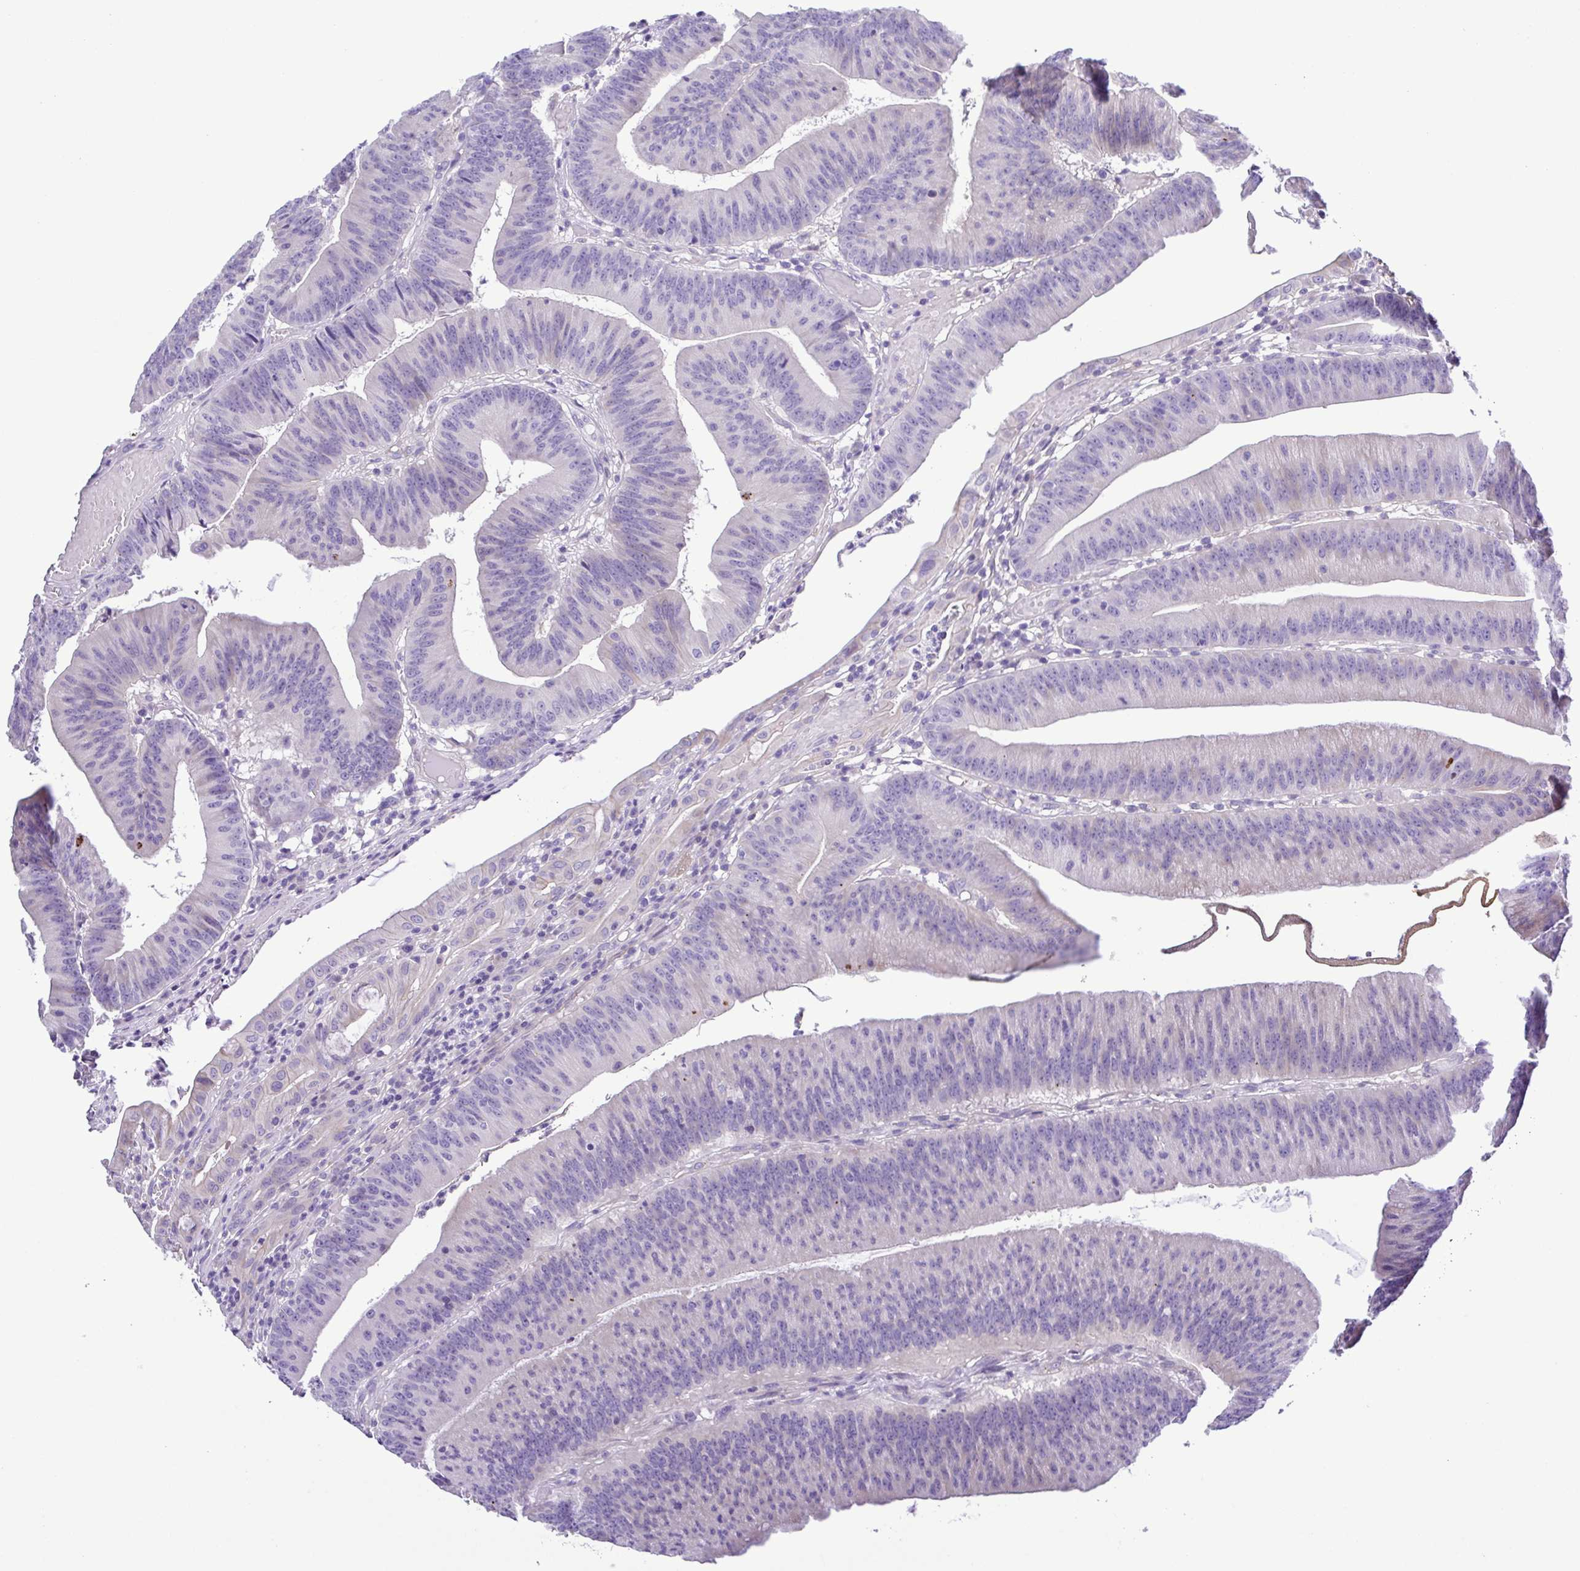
{"staining": {"intensity": "negative", "quantity": "none", "location": "none"}, "tissue": "colorectal cancer", "cell_type": "Tumor cells", "image_type": "cancer", "snomed": [{"axis": "morphology", "description": "Adenocarcinoma, NOS"}, {"axis": "topography", "description": "Colon"}], "caption": "An immunohistochemistry micrograph of colorectal cancer (adenocarcinoma) is shown. There is no staining in tumor cells of colorectal cancer (adenocarcinoma).", "gene": "GABBR2", "patient": {"sex": "female", "age": 78}}